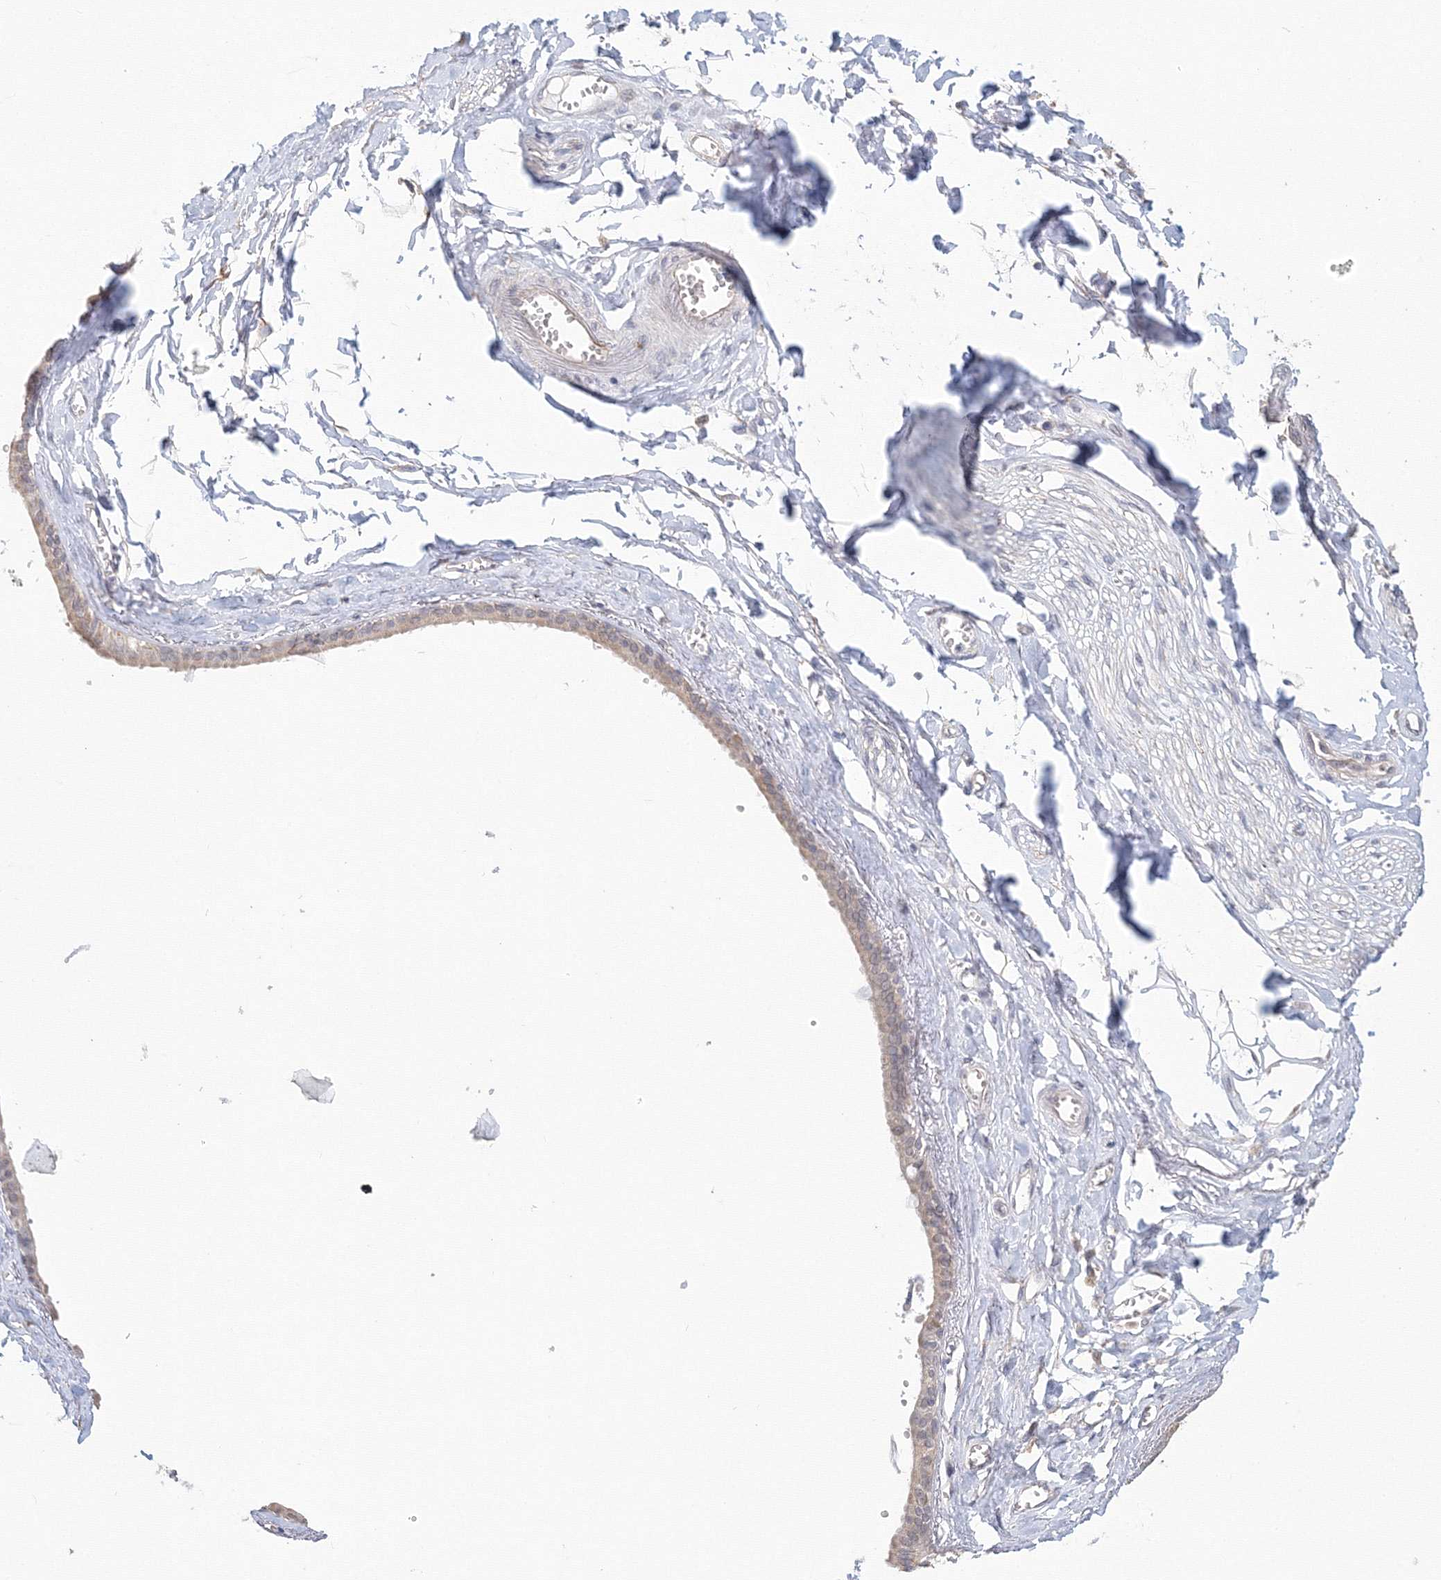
{"staining": {"intensity": "moderate", "quantity": "<25%", "location": "cytoplasmic/membranous"}, "tissue": "adipose tissue", "cell_type": "Adipocytes", "image_type": "normal", "snomed": [{"axis": "morphology", "description": "Normal tissue, NOS"}, {"axis": "morphology", "description": "Inflammation, NOS"}, {"axis": "topography", "description": "Salivary gland"}, {"axis": "topography", "description": "Peripheral nerve tissue"}], "caption": "Protein analysis of benign adipose tissue exhibits moderate cytoplasmic/membranous staining in approximately <25% of adipocytes.", "gene": "DHRS12", "patient": {"sex": "female", "age": 75}}